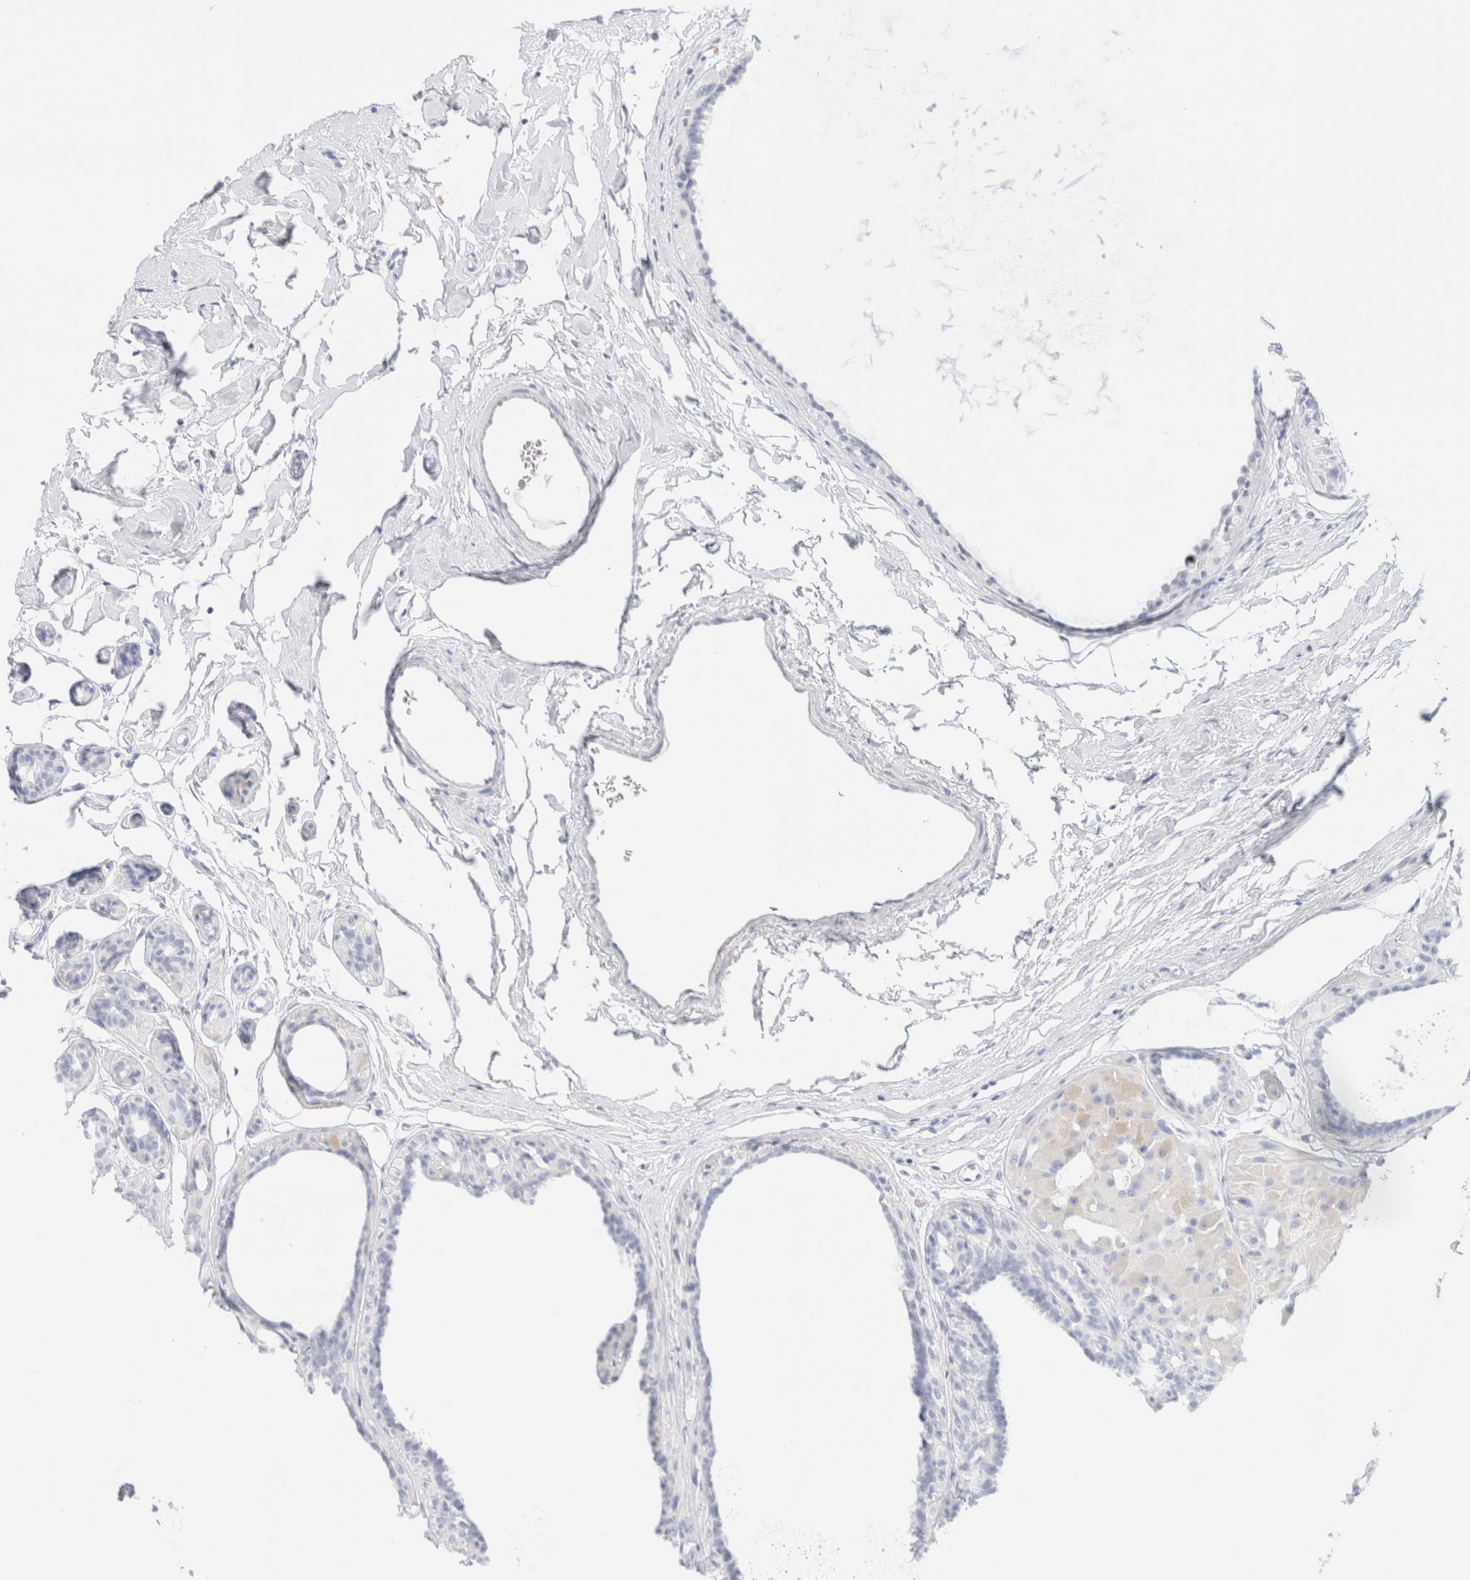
{"staining": {"intensity": "negative", "quantity": "none", "location": "none"}, "tissue": "breast cancer", "cell_type": "Tumor cells", "image_type": "cancer", "snomed": [{"axis": "morphology", "description": "Duct carcinoma"}, {"axis": "topography", "description": "Breast"}], "caption": "Human breast invasive ductal carcinoma stained for a protein using immunohistochemistry (IHC) displays no positivity in tumor cells.", "gene": "ARG1", "patient": {"sex": "female", "age": 55}}